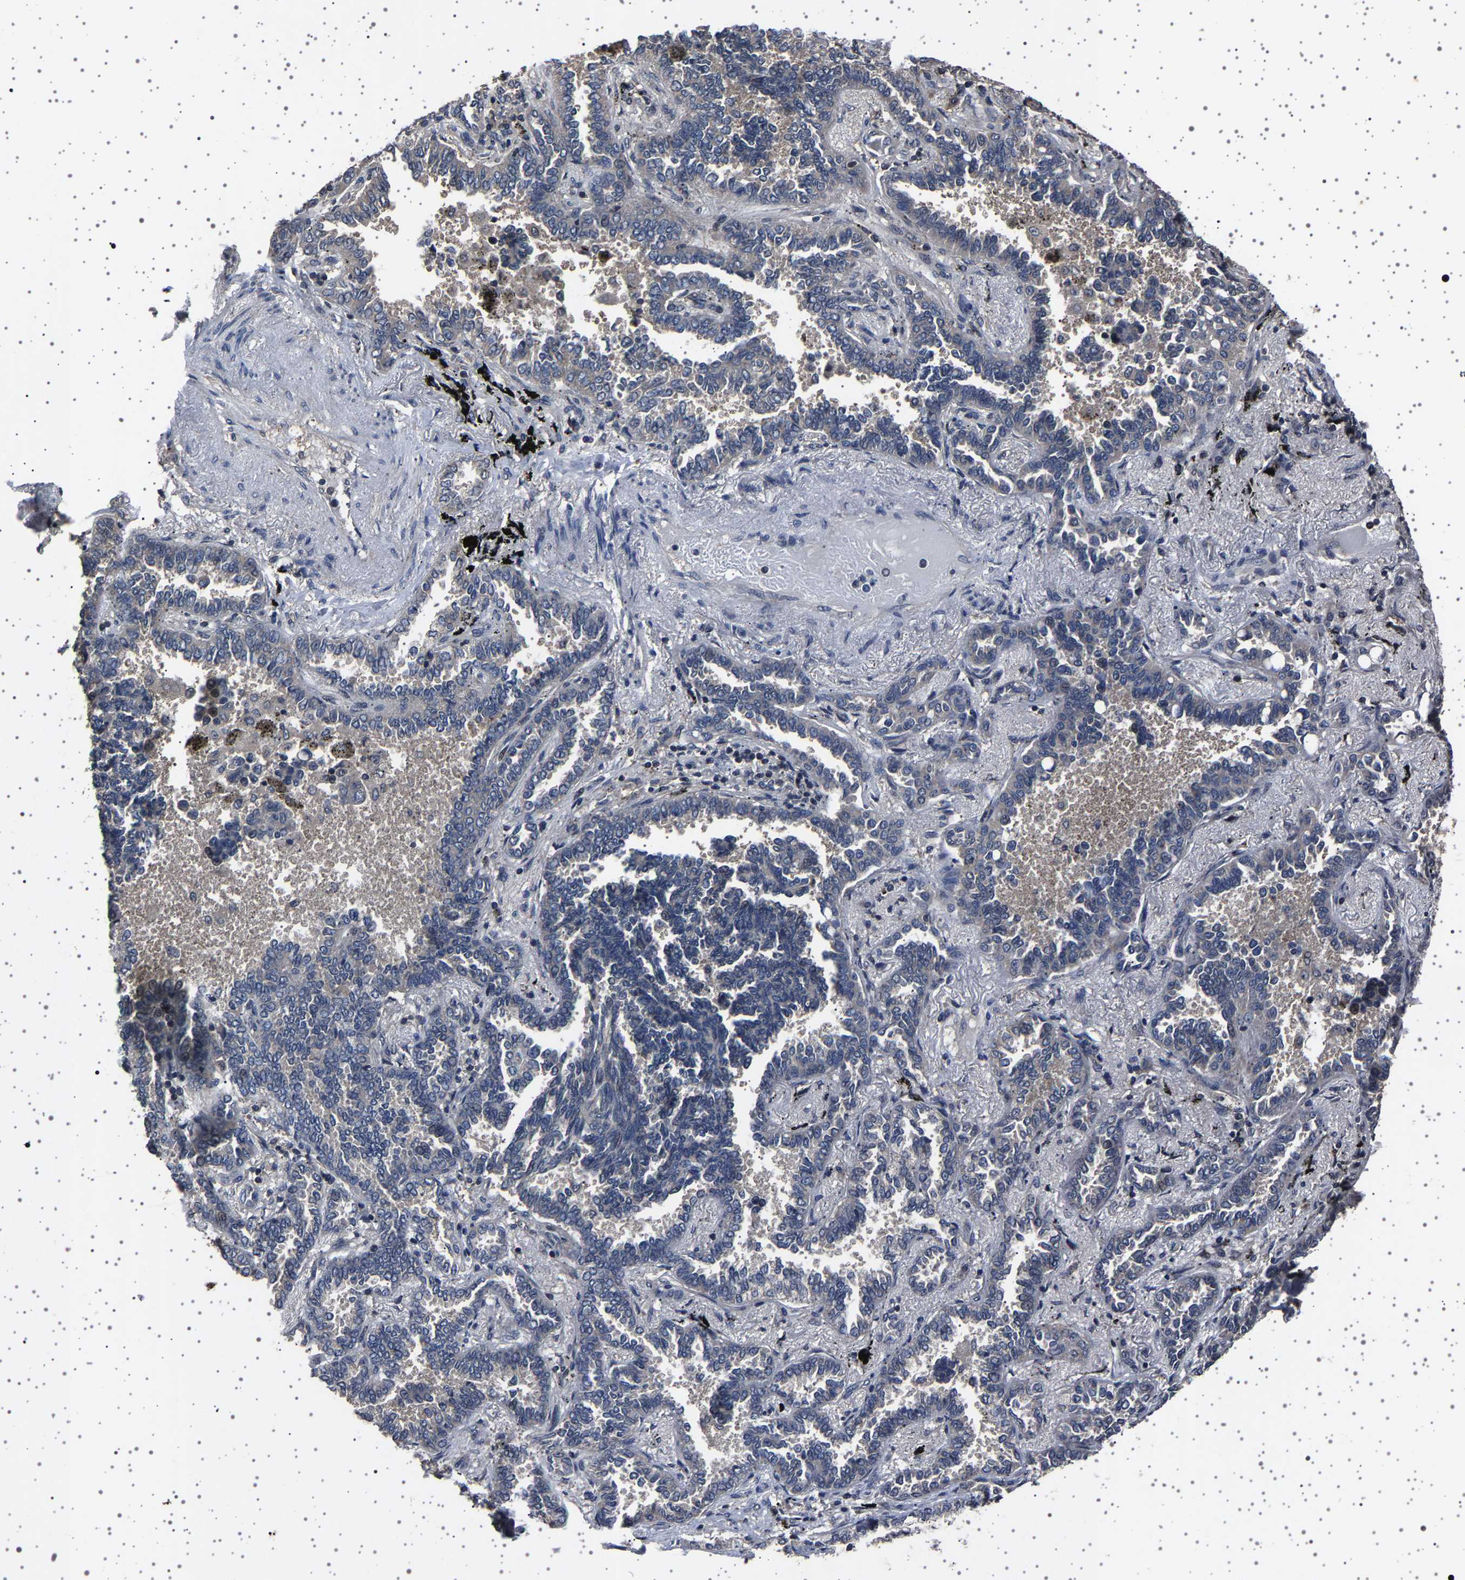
{"staining": {"intensity": "negative", "quantity": "none", "location": "none"}, "tissue": "lung cancer", "cell_type": "Tumor cells", "image_type": "cancer", "snomed": [{"axis": "morphology", "description": "Adenocarcinoma, NOS"}, {"axis": "topography", "description": "Lung"}], "caption": "This is an IHC image of human adenocarcinoma (lung). There is no staining in tumor cells.", "gene": "NCKAP1", "patient": {"sex": "male", "age": 59}}